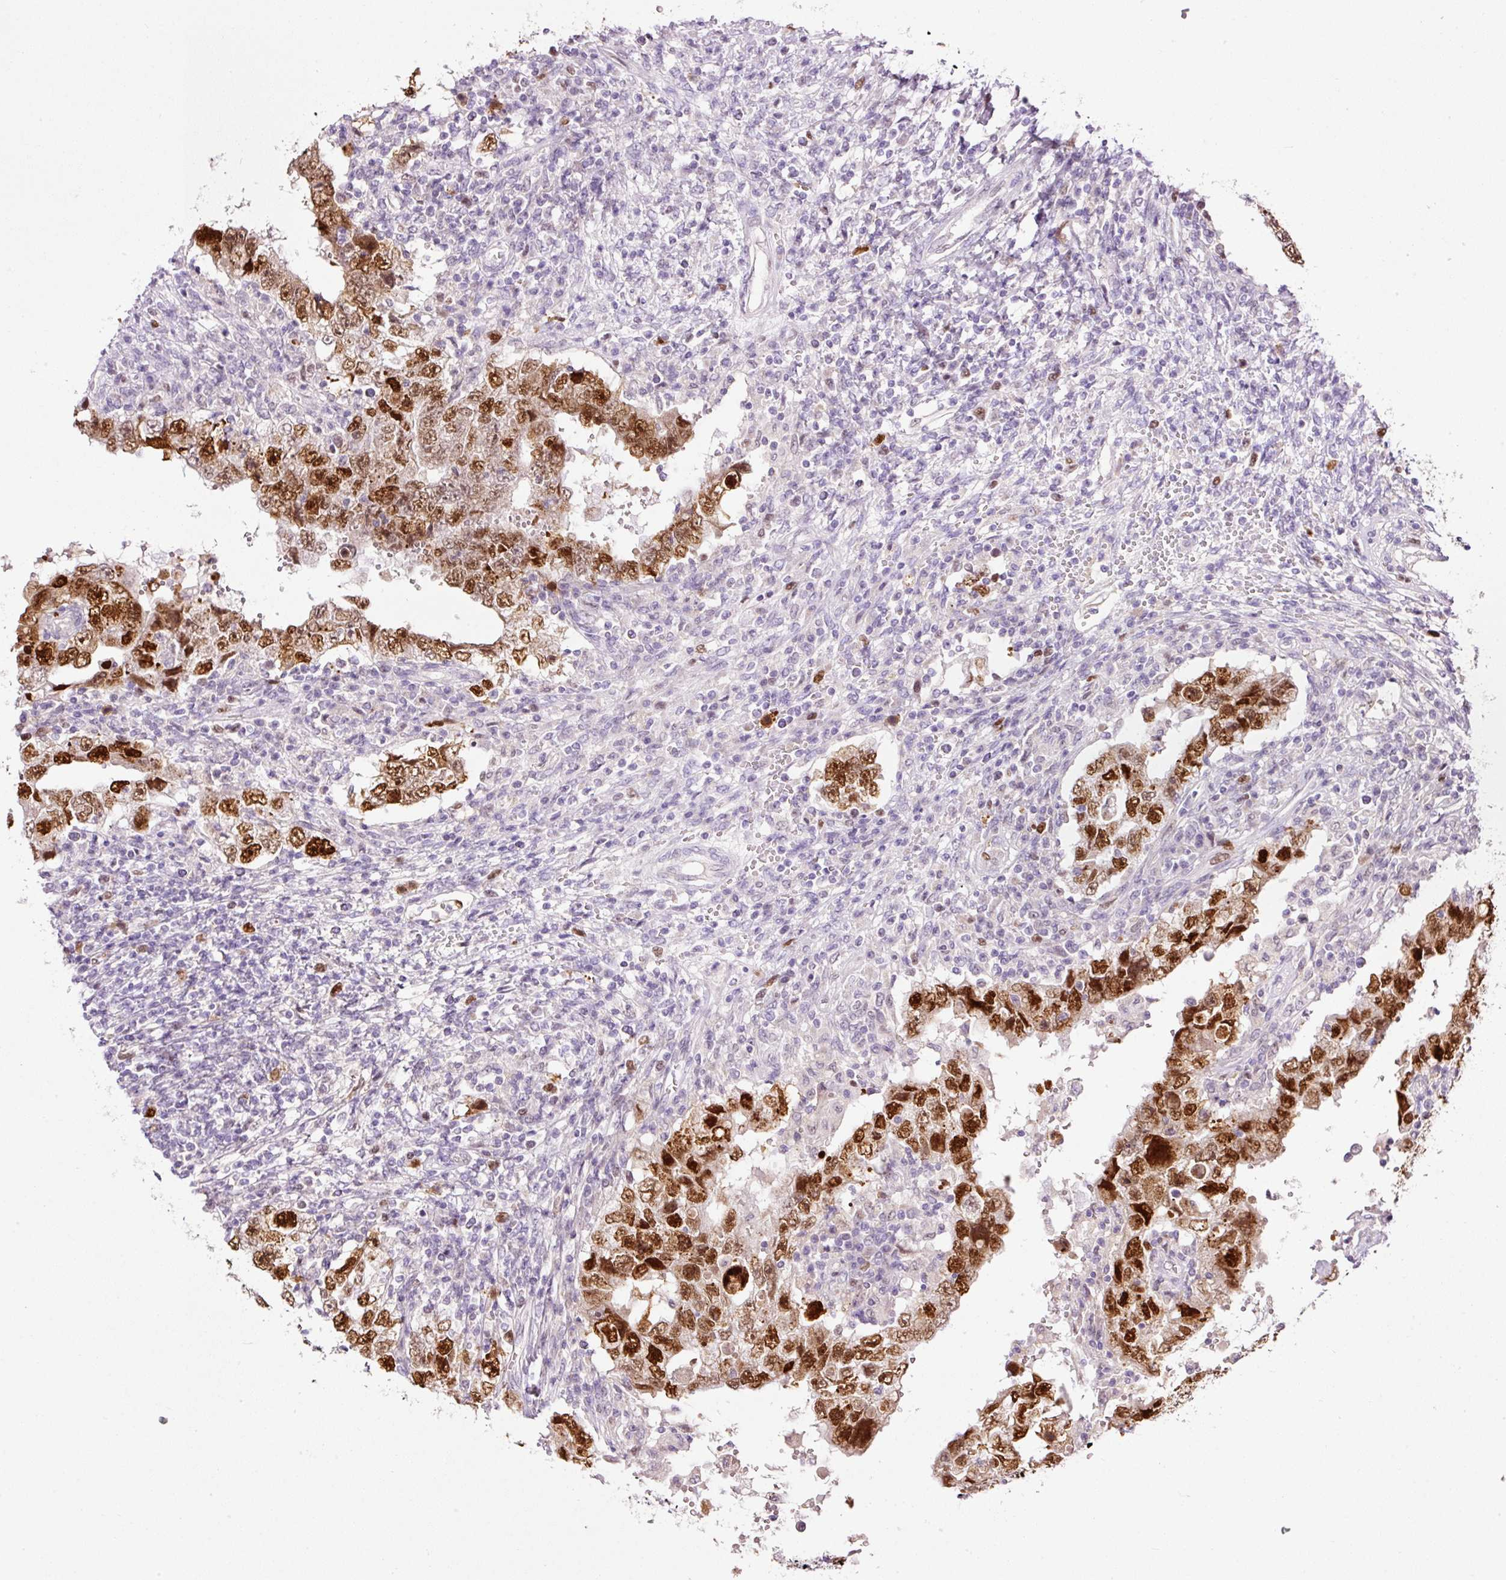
{"staining": {"intensity": "strong", "quantity": ">75%", "location": "nuclear"}, "tissue": "testis cancer", "cell_type": "Tumor cells", "image_type": "cancer", "snomed": [{"axis": "morphology", "description": "Carcinoma, Embryonal, NOS"}, {"axis": "topography", "description": "Testis"}], "caption": "Brown immunohistochemical staining in human testis cancer displays strong nuclear staining in approximately >75% of tumor cells.", "gene": "KPNA2", "patient": {"sex": "male", "age": 26}}